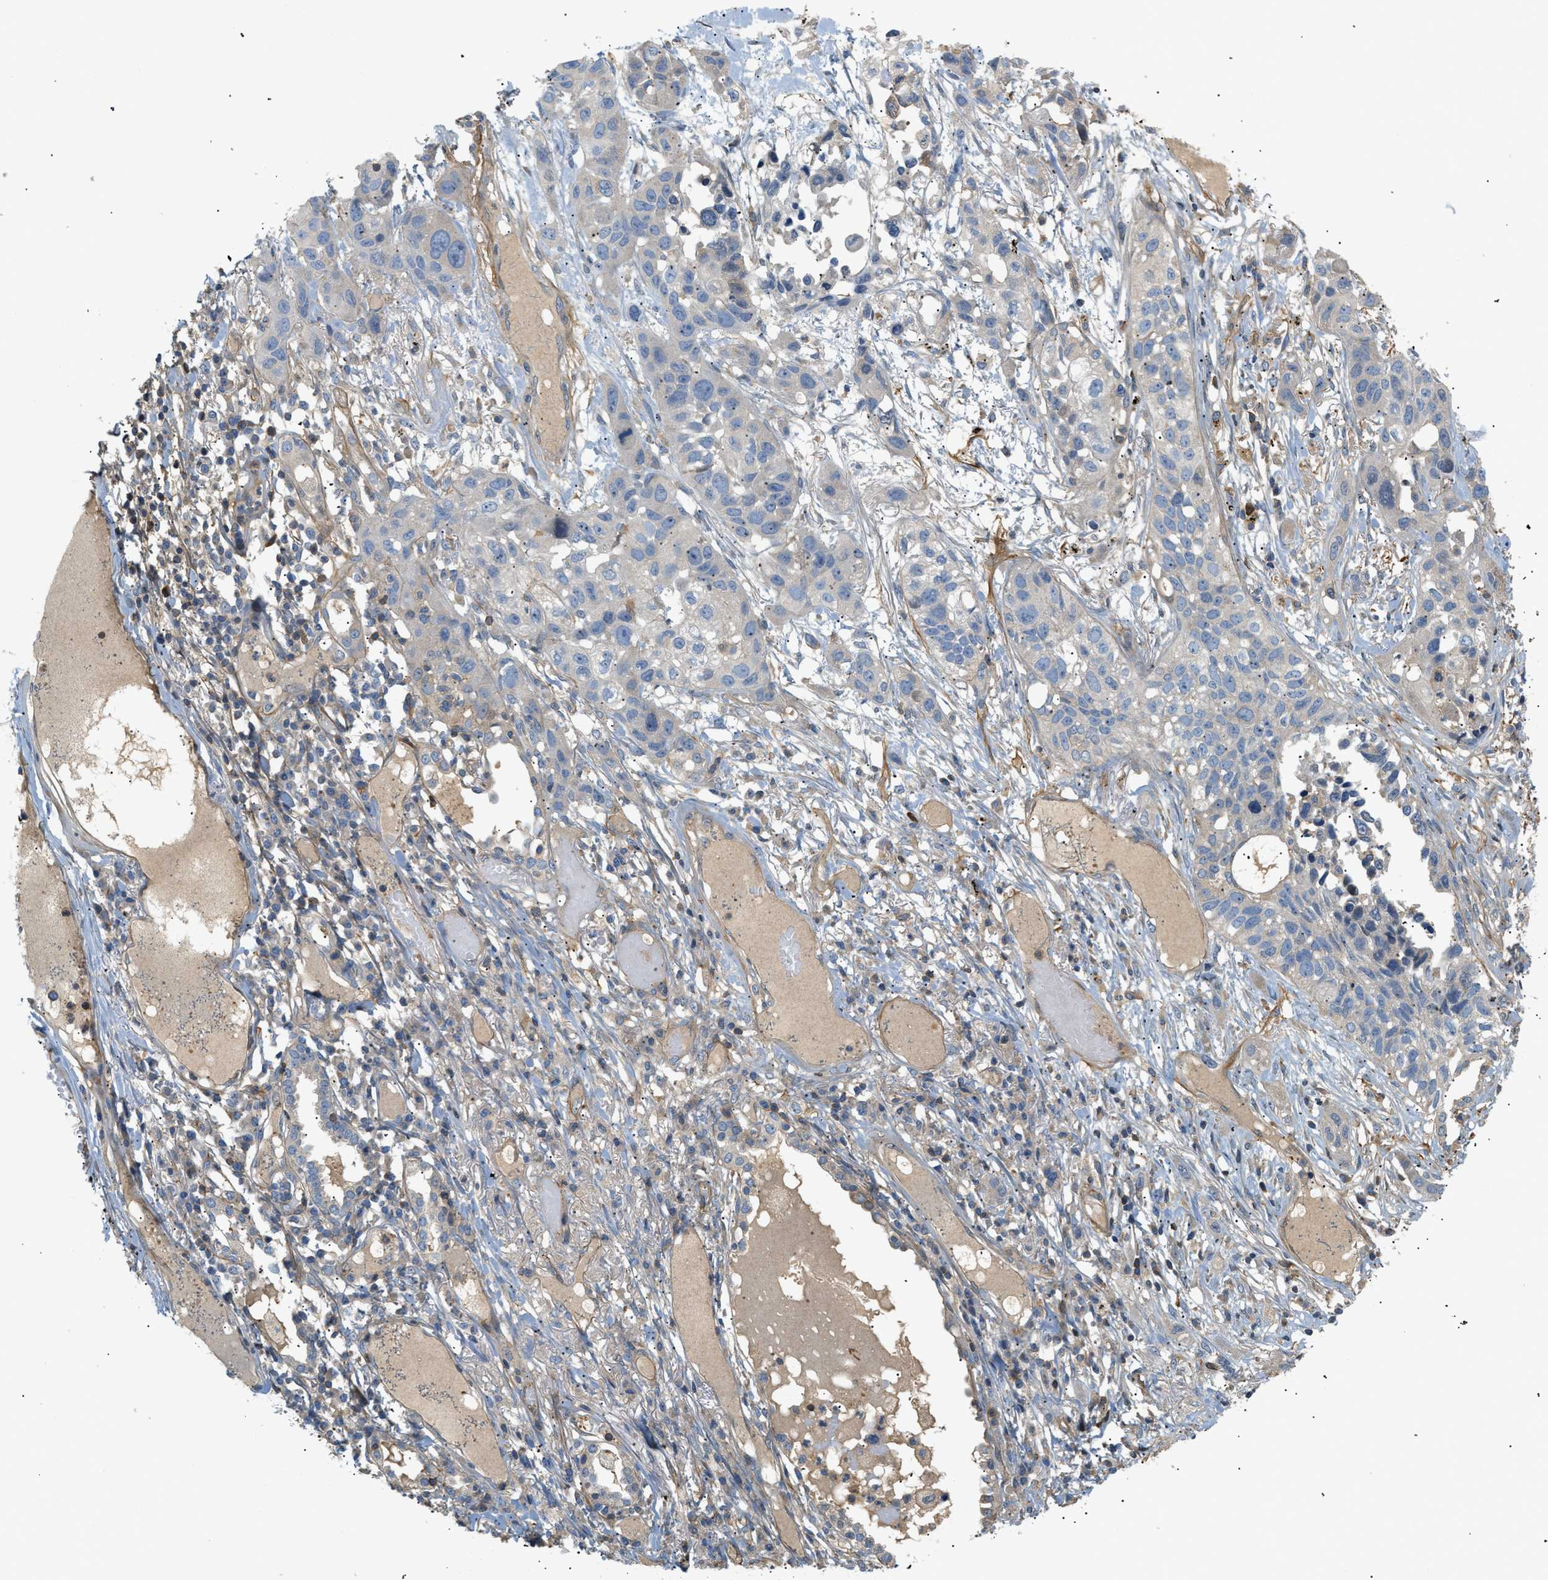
{"staining": {"intensity": "negative", "quantity": "none", "location": "none"}, "tissue": "lung cancer", "cell_type": "Tumor cells", "image_type": "cancer", "snomed": [{"axis": "morphology", "description": "Squamous cell carcinoma, NOS"}, {"axis": "topography", "description": "Lung"}], "caption": "Lung squamous cell carcinoma was stained to show a protein in brown. There is no significant positivity in tumor cells.", "gene": "FARS2", "patient": {"sex": "male", "age": 71}}